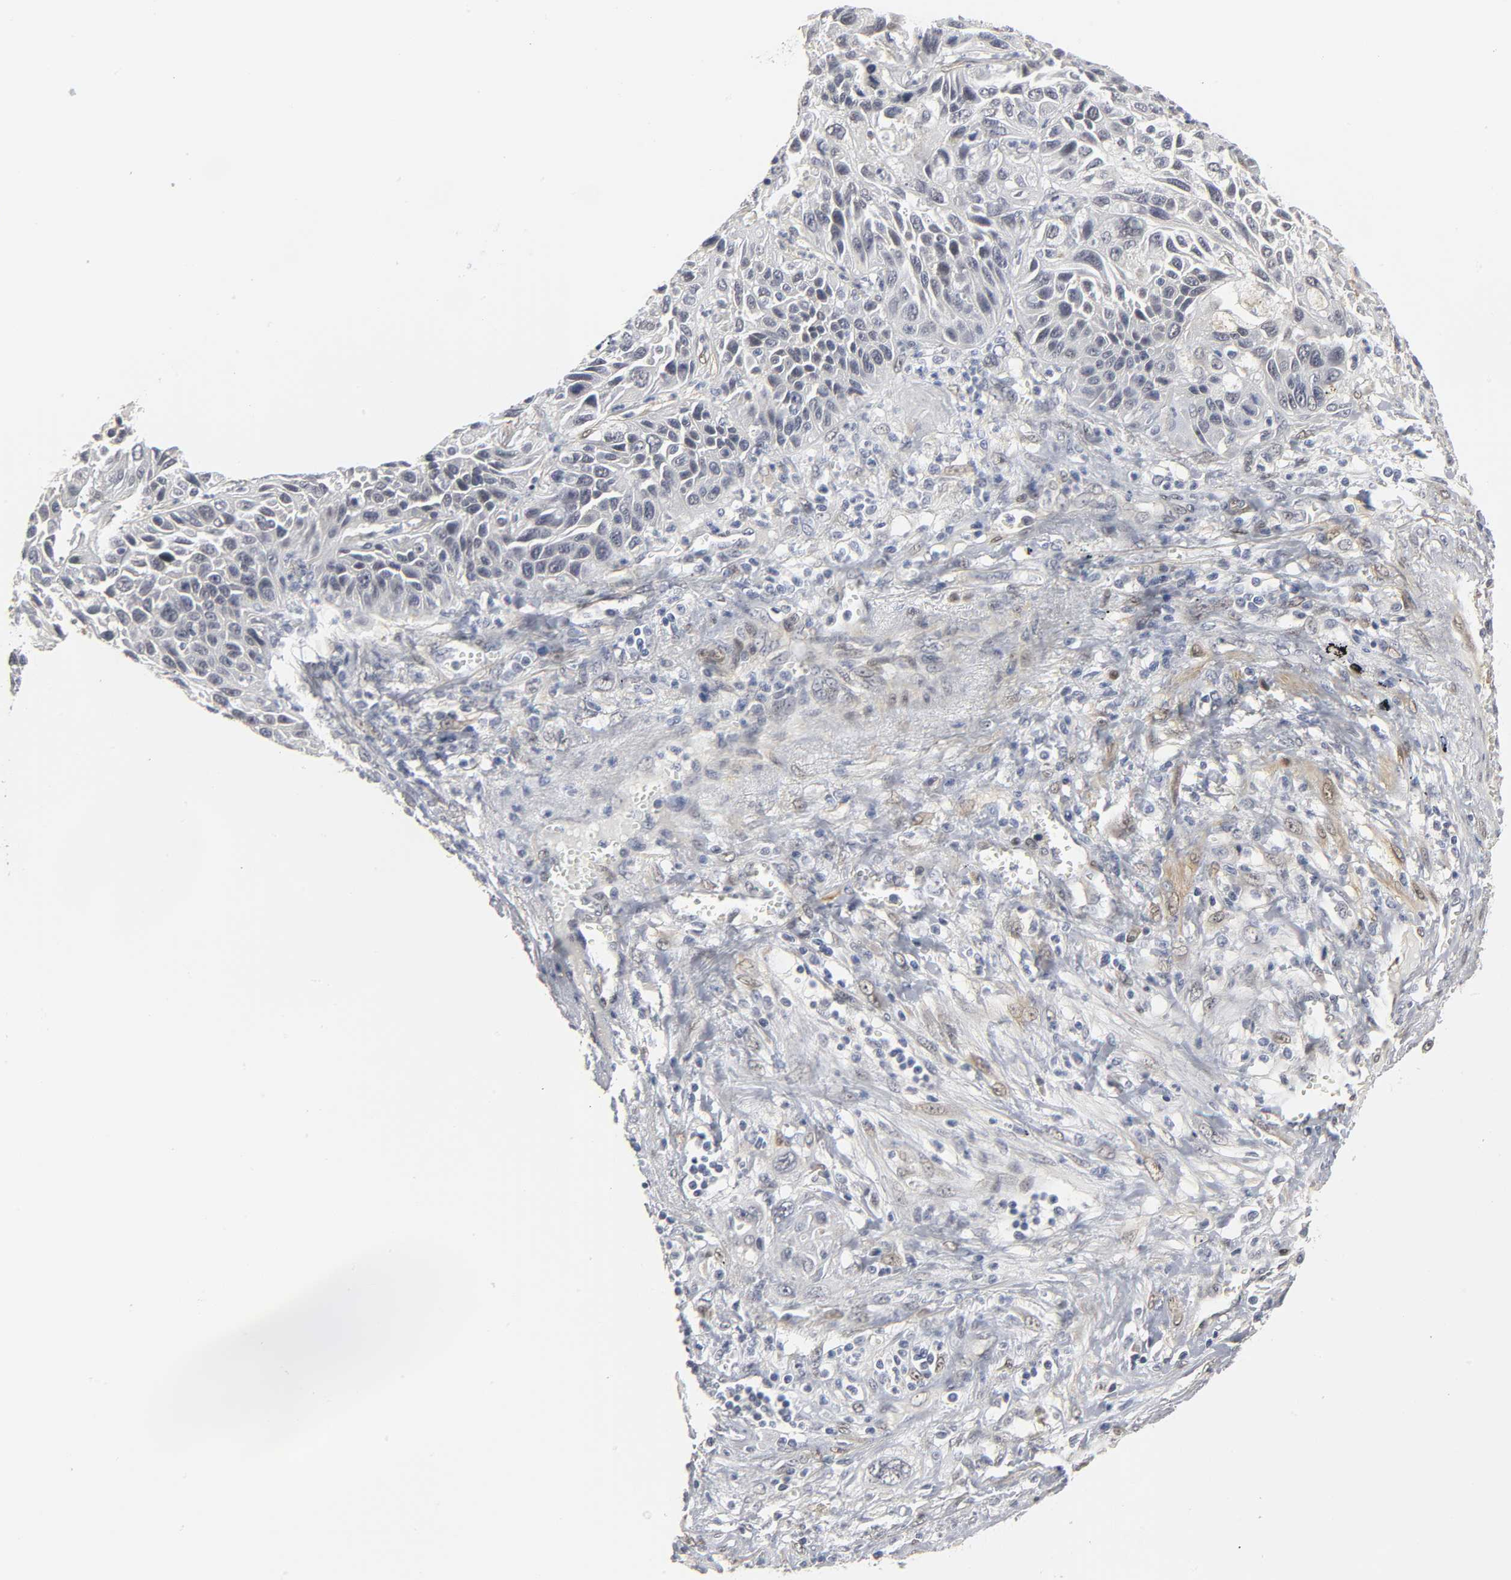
{"staining": {"intensity": "weak", "quantity": "<25%", "location": "nuclear"}, "tissue": "lung cancer", "cell_type": "Tumor cells", "image_type": "cancer", "snomed": [{"axis": "morphology", "description": "Squamous cell carcinoma, NOS"}, {"axis": "topography", "description": "Lung"}], "caption": "Photomicrograph shows no protein staining in tumor cells of lung cancer tissue.", "gene": "PDLIM3", "patient": {"sex": "female", "age": 76}}